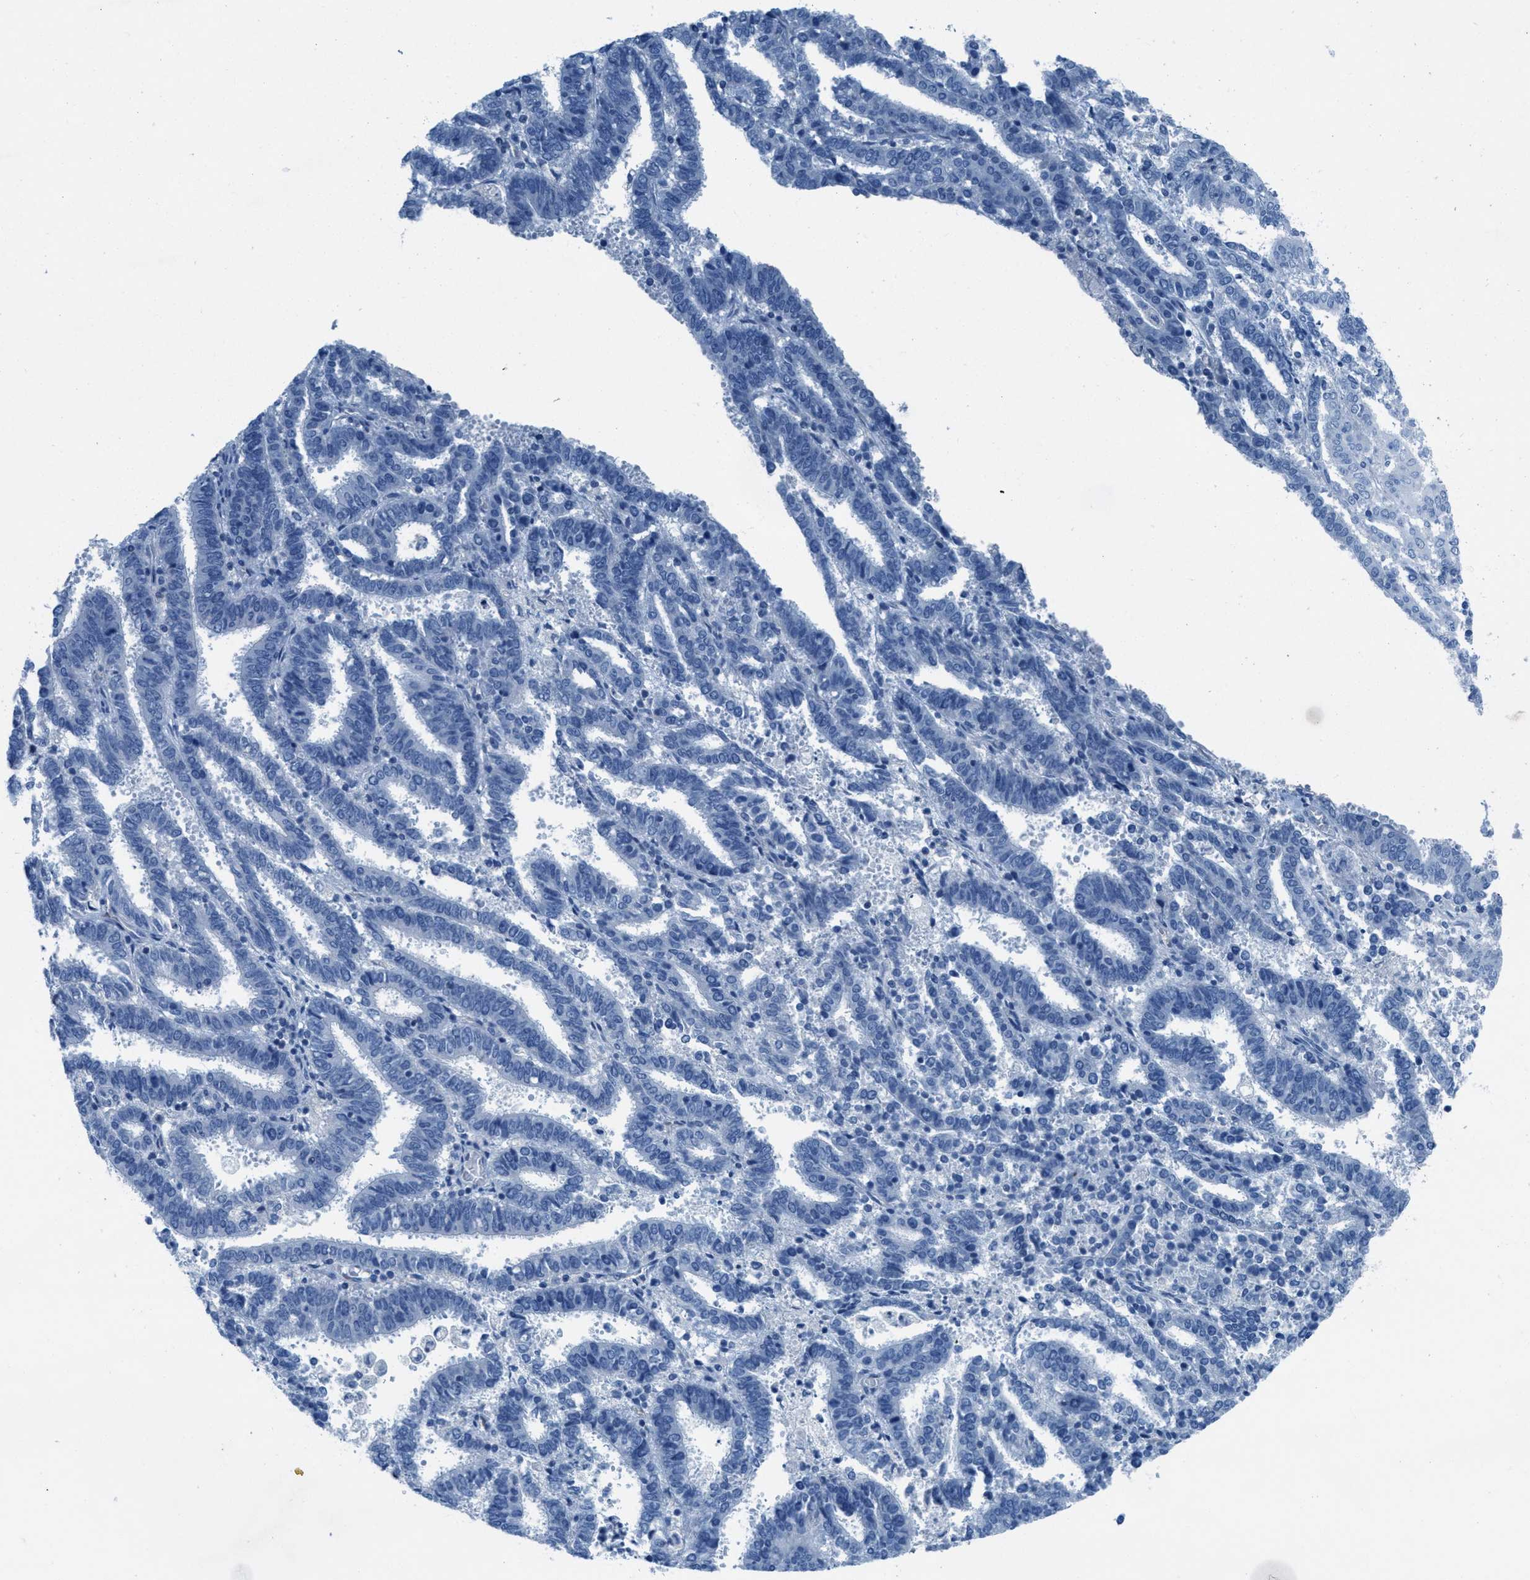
{"staining": {"intensity": "negative", "quantity": "none", "location": "none"}, "tissue": "endometrial cancer", "cell_type": "Tumor cells", "image_type": "cancer", "snomed": [{"axis": "morphology", "description": "Adenocarcinoma, NOS"}, {"axis": "topography", "description": "Uterus"}], "caption": "High power microscopy photomicrograph of an immunohistochemistry (IHC) histopathology image of endometrial cancer (adenocarcinoma), revealing no significant staining in tumor cells. The staining was performed using DAB to visualize the protein expression in brown, while the nuclei were stained in blue with hematoxylin (Magnification: 20x).", "gene": "GALNT17", "patient": {"sex": "female", "age": 83}}